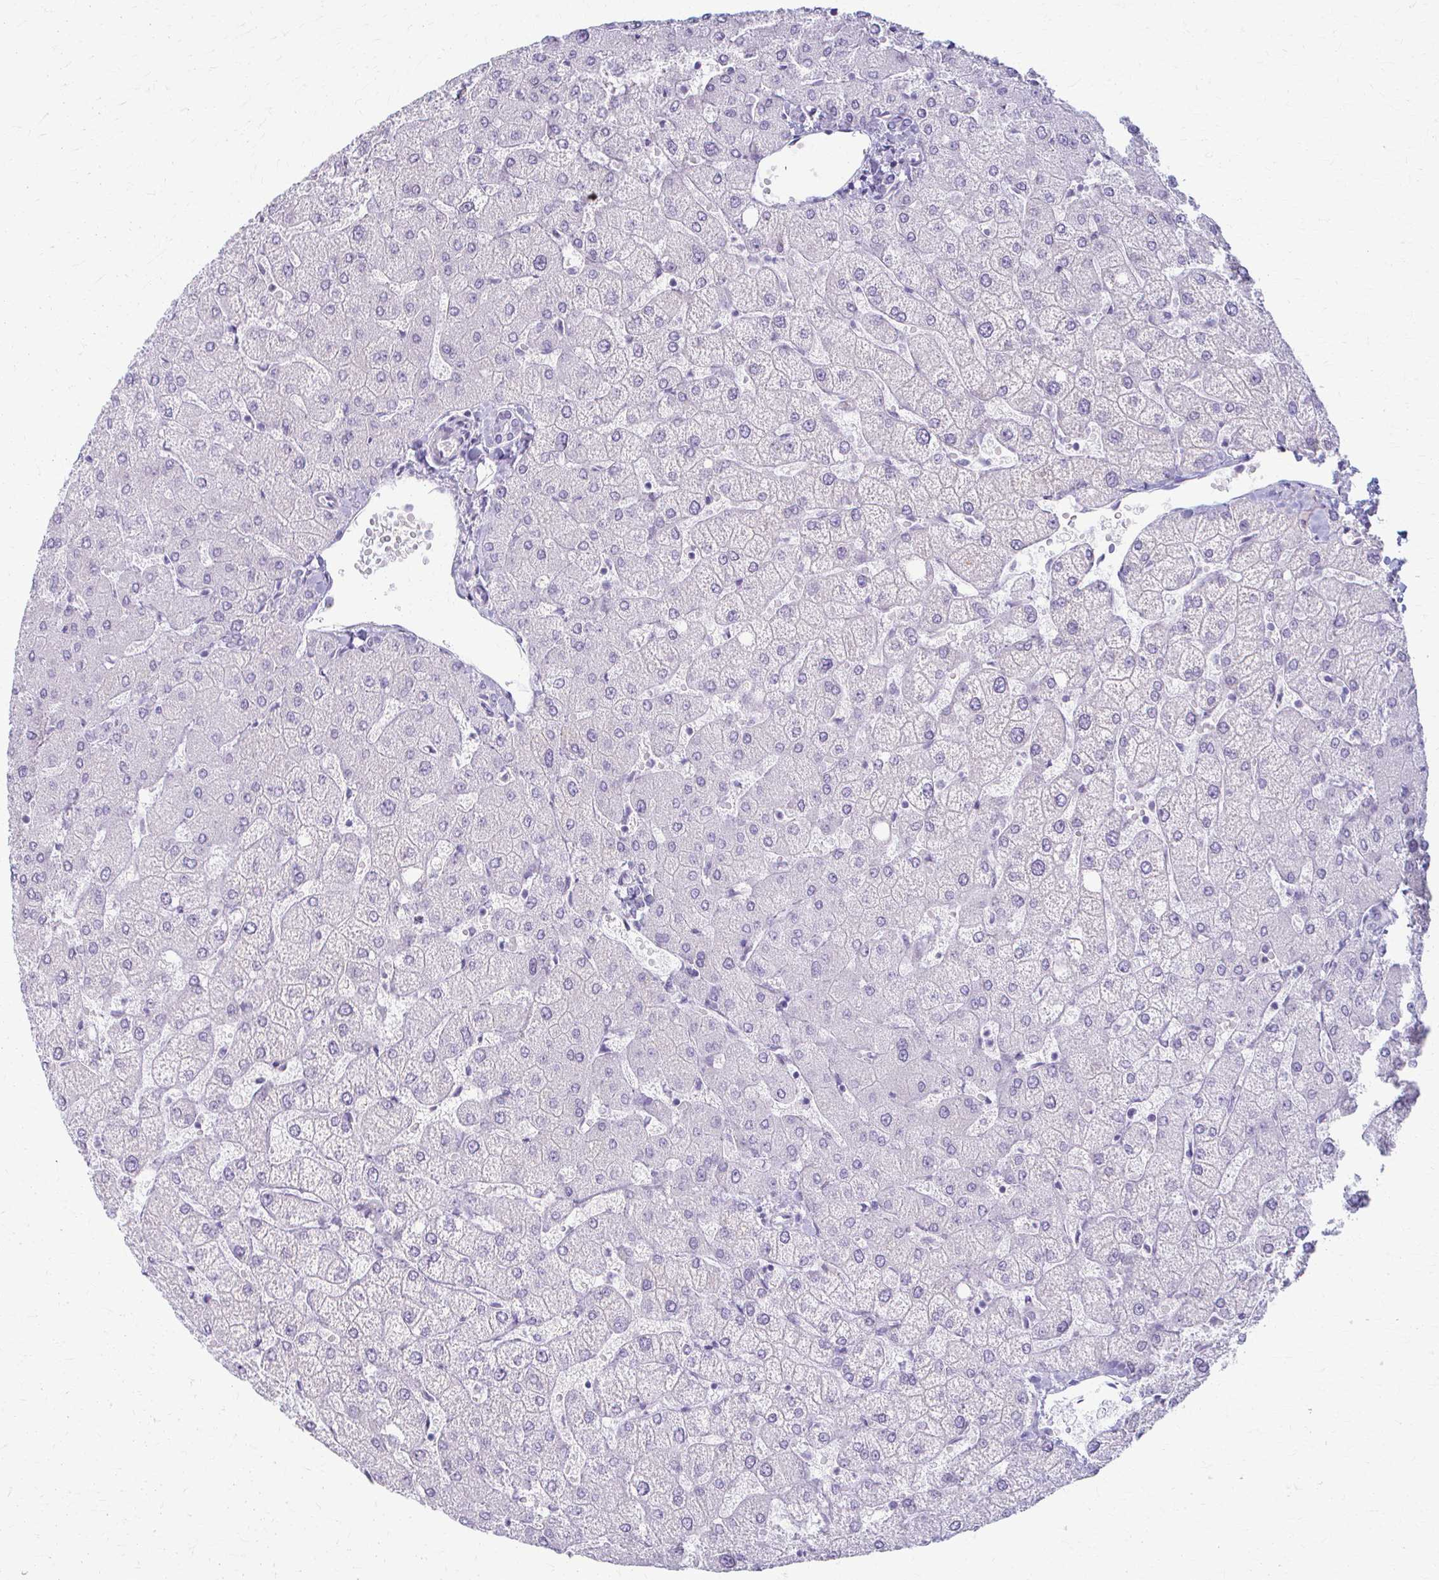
{"staining": {"intensity": "negative", "quantity": "none", "location": "none"}, "tissue": "liver", "cell_type": "Cholangiocytes", "image_type": "normal", "snomed": [{"axis": "morphology", "description": "Normal tissue, NOS"}, {"axis": "topography", "description": "Liver"}], "caption": "Protein analysis of benign liver reveals no significant staining in cholangiocytes.", "gene": "PRKRA", "patient": {"sex": "female", "age": 54}}